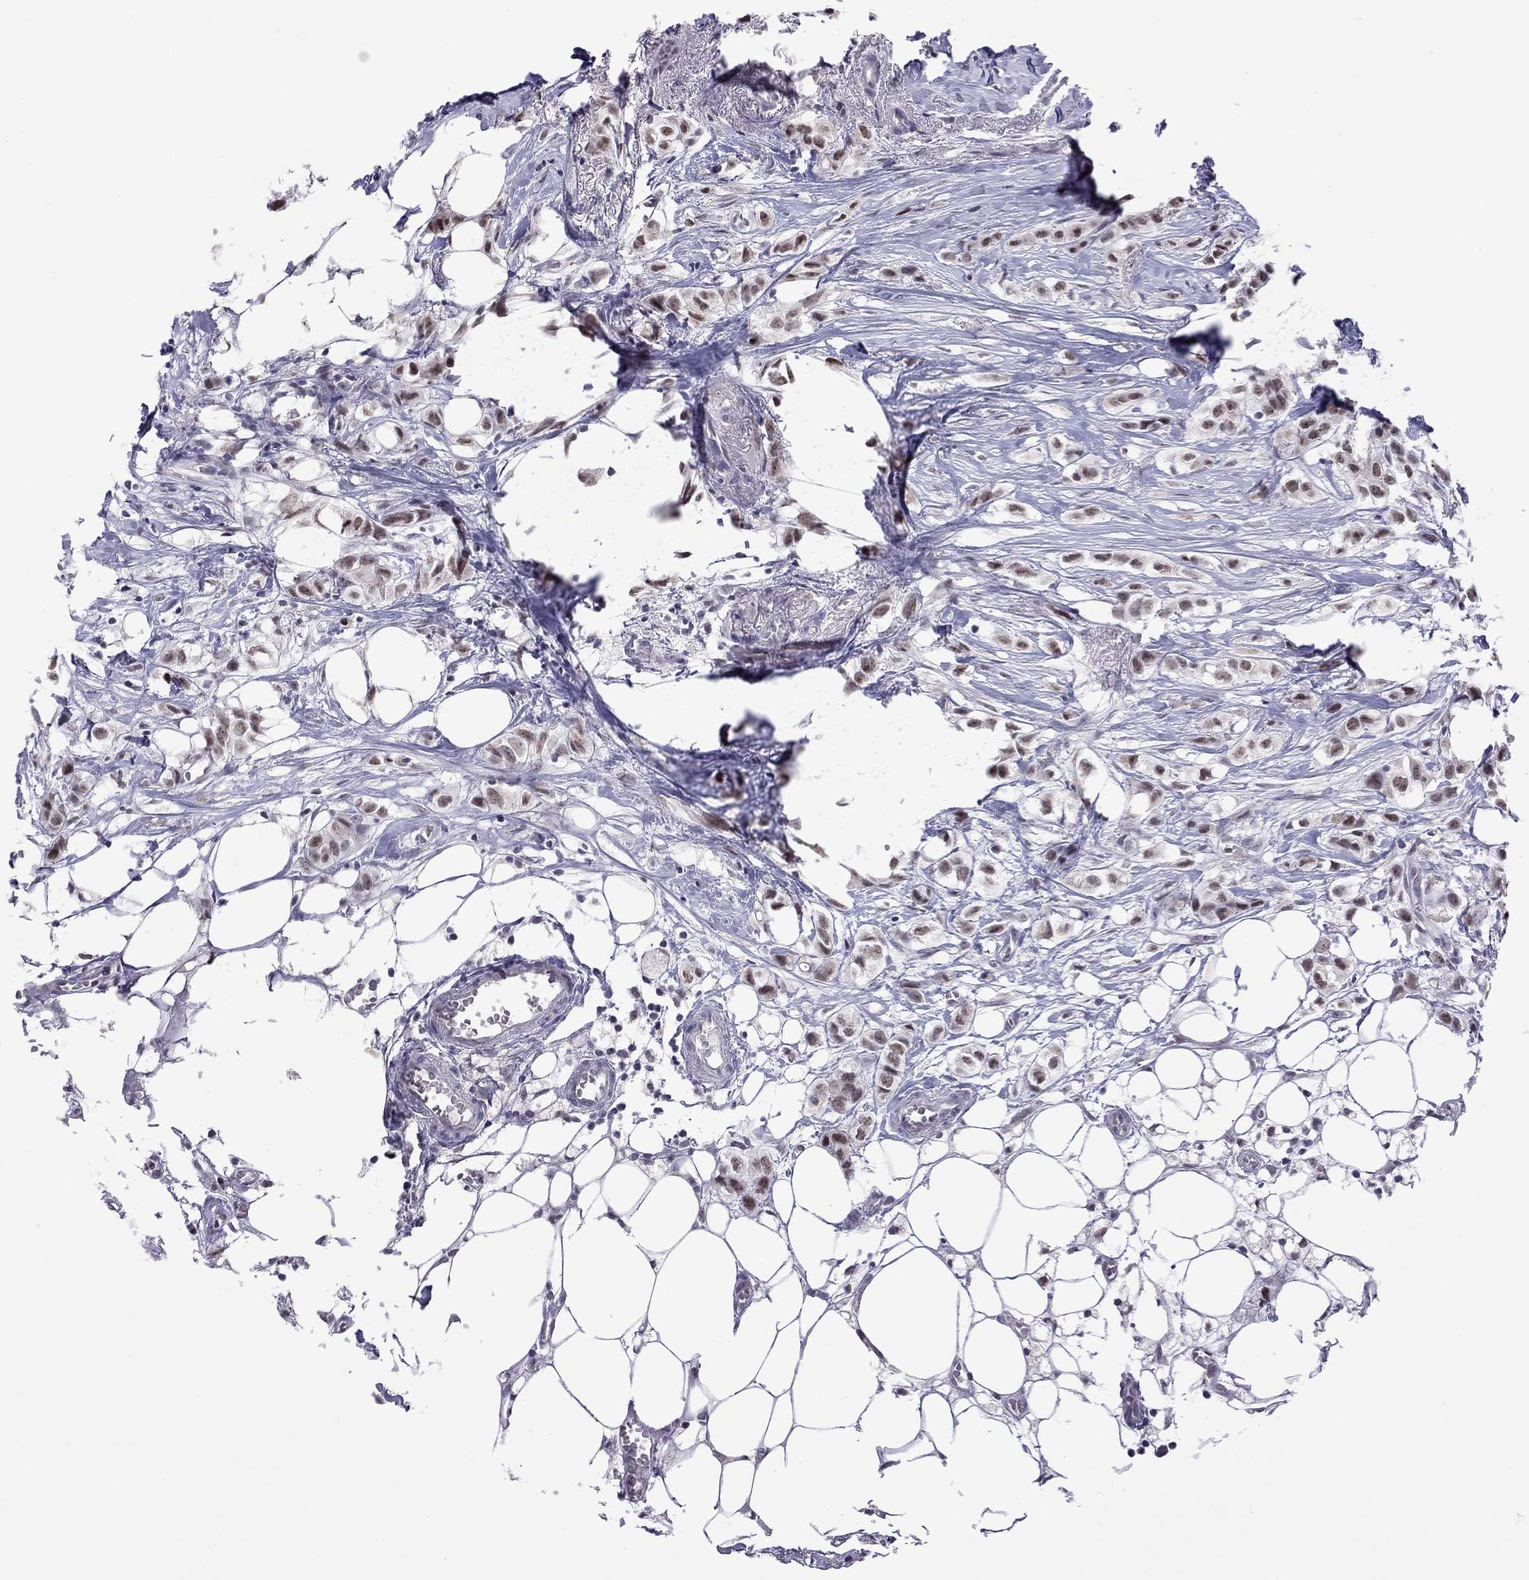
{"staining": {"intensity": "moderate", "quantity": "25%-75%", "location": "nuclear"}, "tissue": "breast cancer", "cell_type": "Tumor cells", "image_type": "cancer", "snomed": [{"axis": "morphology", "description": "Duct carcinoma"}, {"axis": "topography", "description": "Breast"}], "caption": "IHC staining of breast cancer (invasive ductal carcinoma), which reveals medium levels of moderate nuclear positivity in approximately 25%-75% of tumor cells indicating moderate nuclear protein expression. The staining was performed using DAB (brown) for protein detection and nuclei were counterstained in hematoxylin (blue).", "gene": "PPP1R3A", "patient": {"sex": "female", "age": 85}}